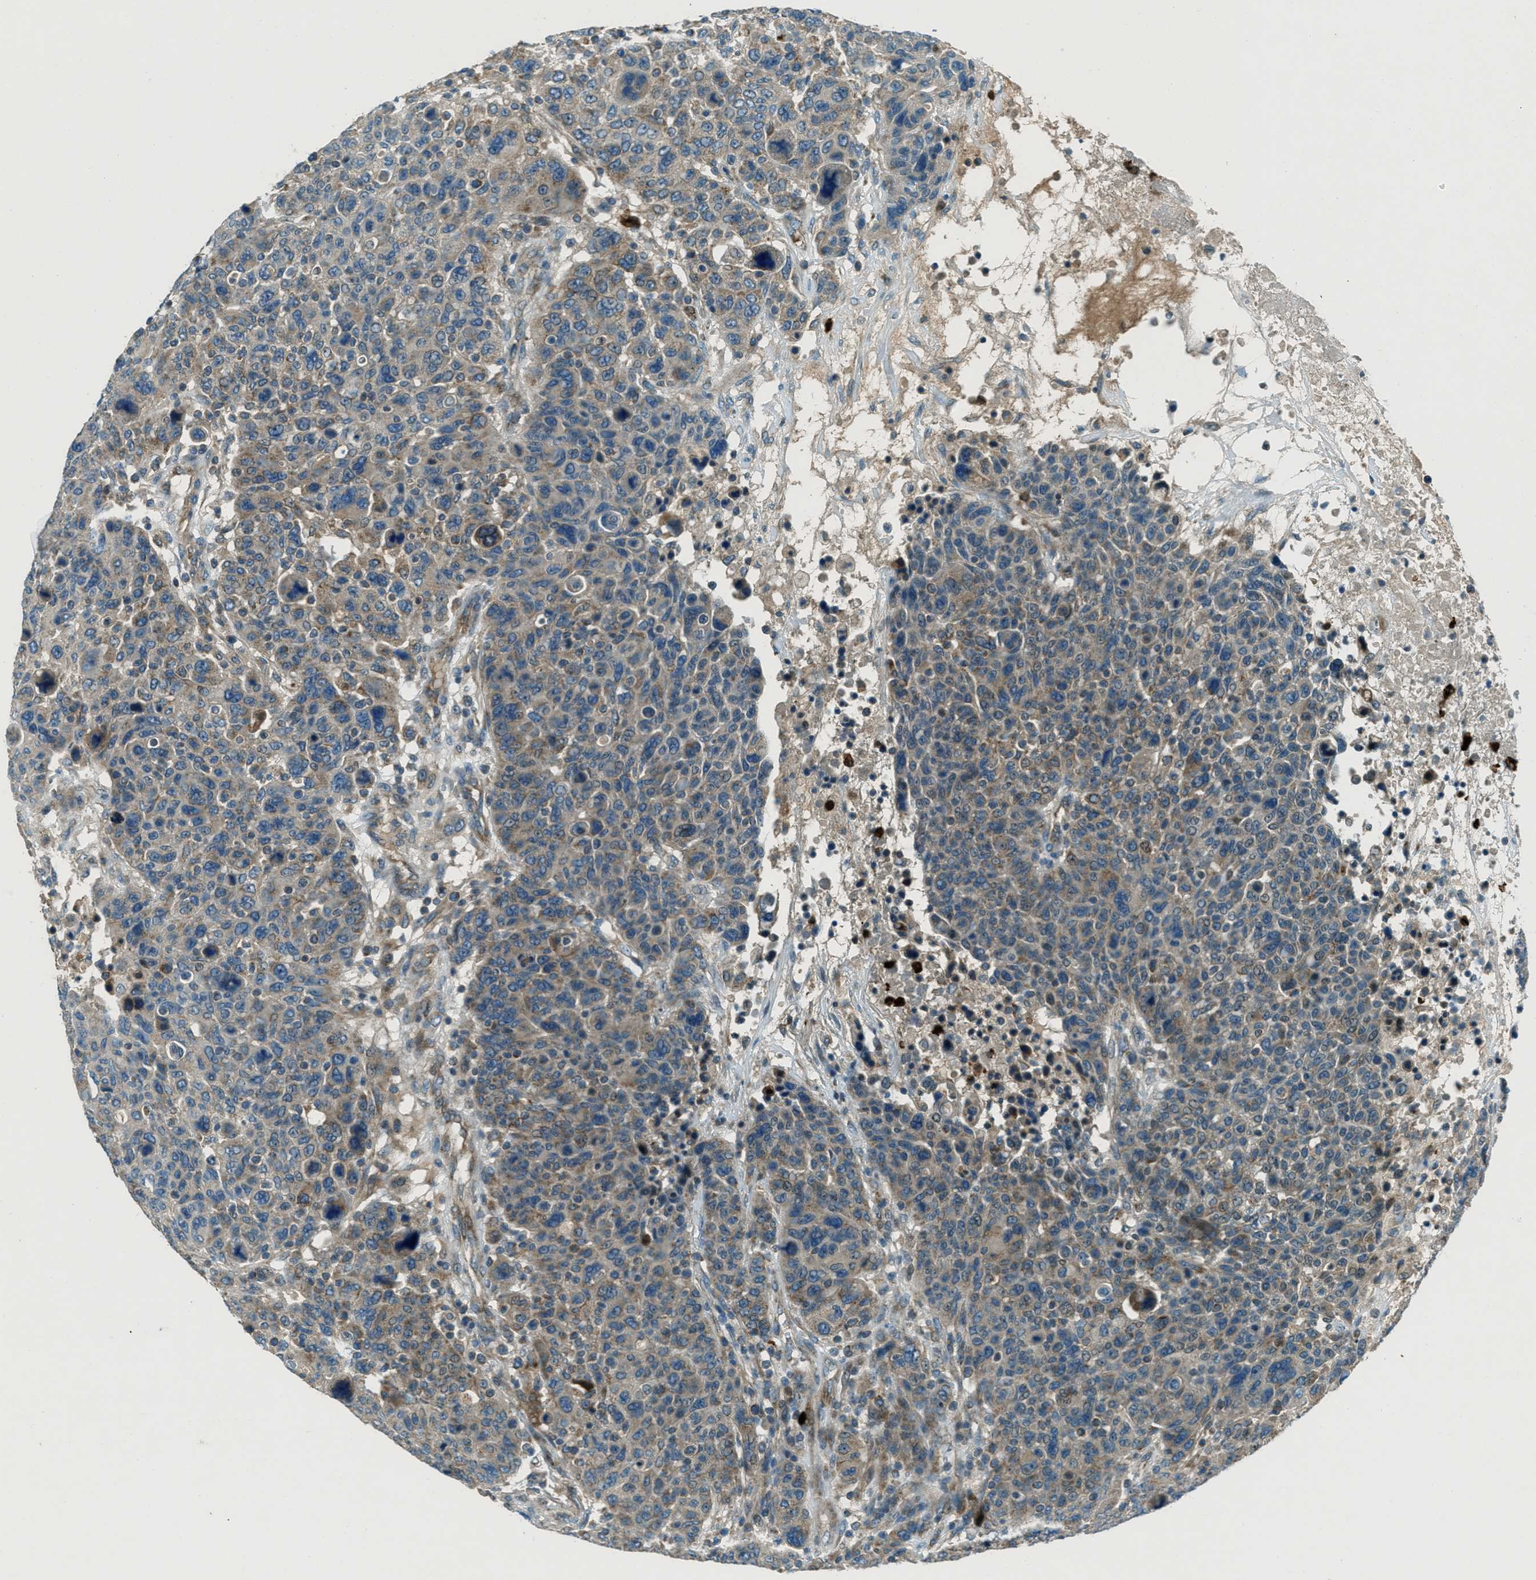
{"staining": {"intensity": "weak", "quantity": "25%-75%", "location": "cytoplasmic/membranous"}, "tissue": "breast cancer", "cell_type": "Tumor cells", "image_type": "cancer", "snomed": [{"axis": "morphology", "description": "Duct carcinoma"}, {"axis": "topography", "description": "Breast"}], "caption": "Breast cancer tissue exhibits weak cytoplasmic/membranous positivity in approximately 25%-75% of tumor cells", "gene": "FAR1", "patient": {"sex": "female", "age": 37}}